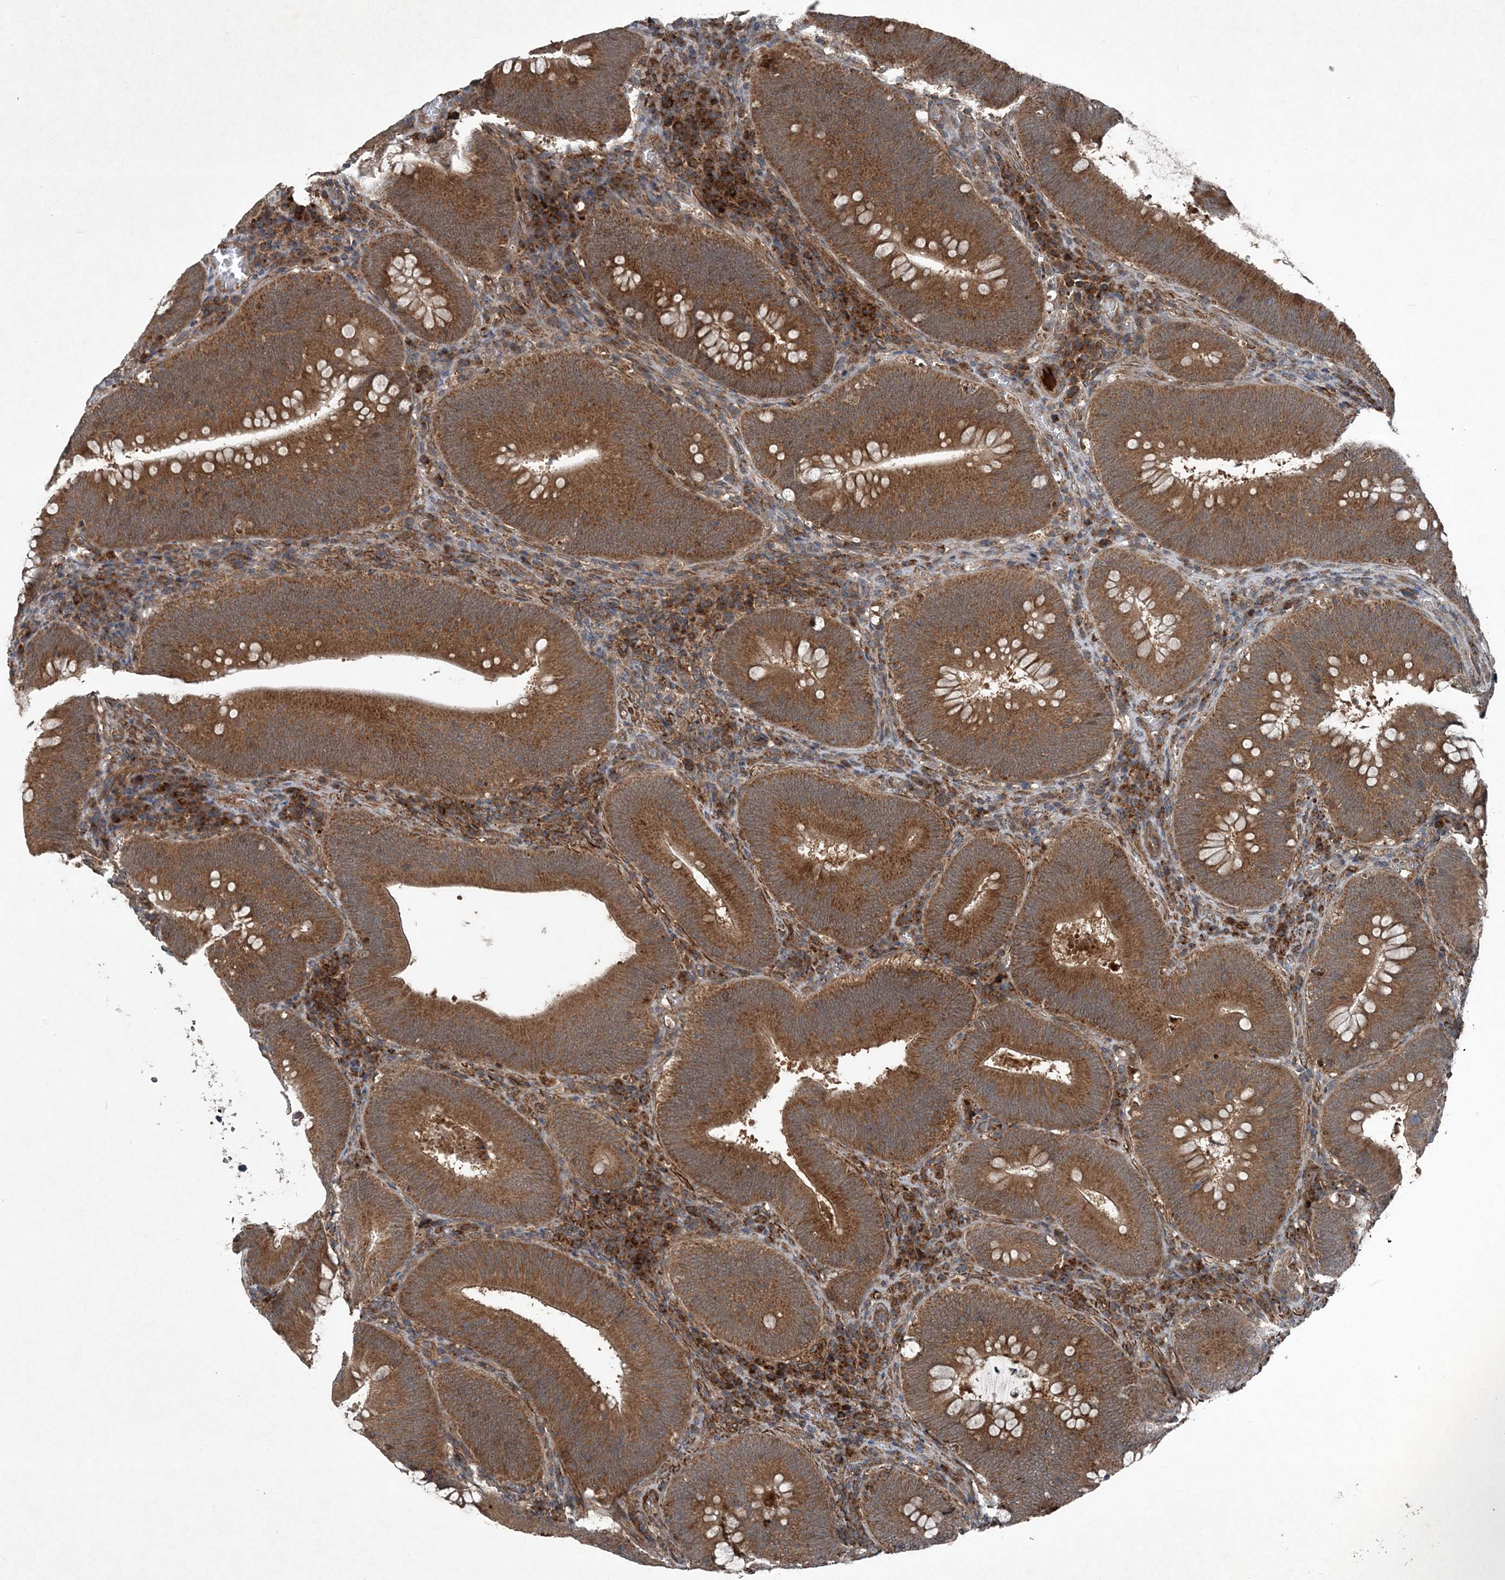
{"staining": {"intensity": "moderate", "quantity": ">75%", "location": "cytoplasmic/membranous"}, "tissue": "colorectal cancer", "cell_type": "Tumor cells", "image_type": "cancer", "snomed": [{"axis": "morphology", "description": "Normal tissue, NOS"}, {"axis": "topography", "description": "Colon"}], "caption": "Protein analysis of colorectal cancer tissue displays moderate cytoplasmic/membranous positivity in about >75% of tumor cells.", "gene": "NDUFA2", "patient": {"sex": "female", "age": 82}}